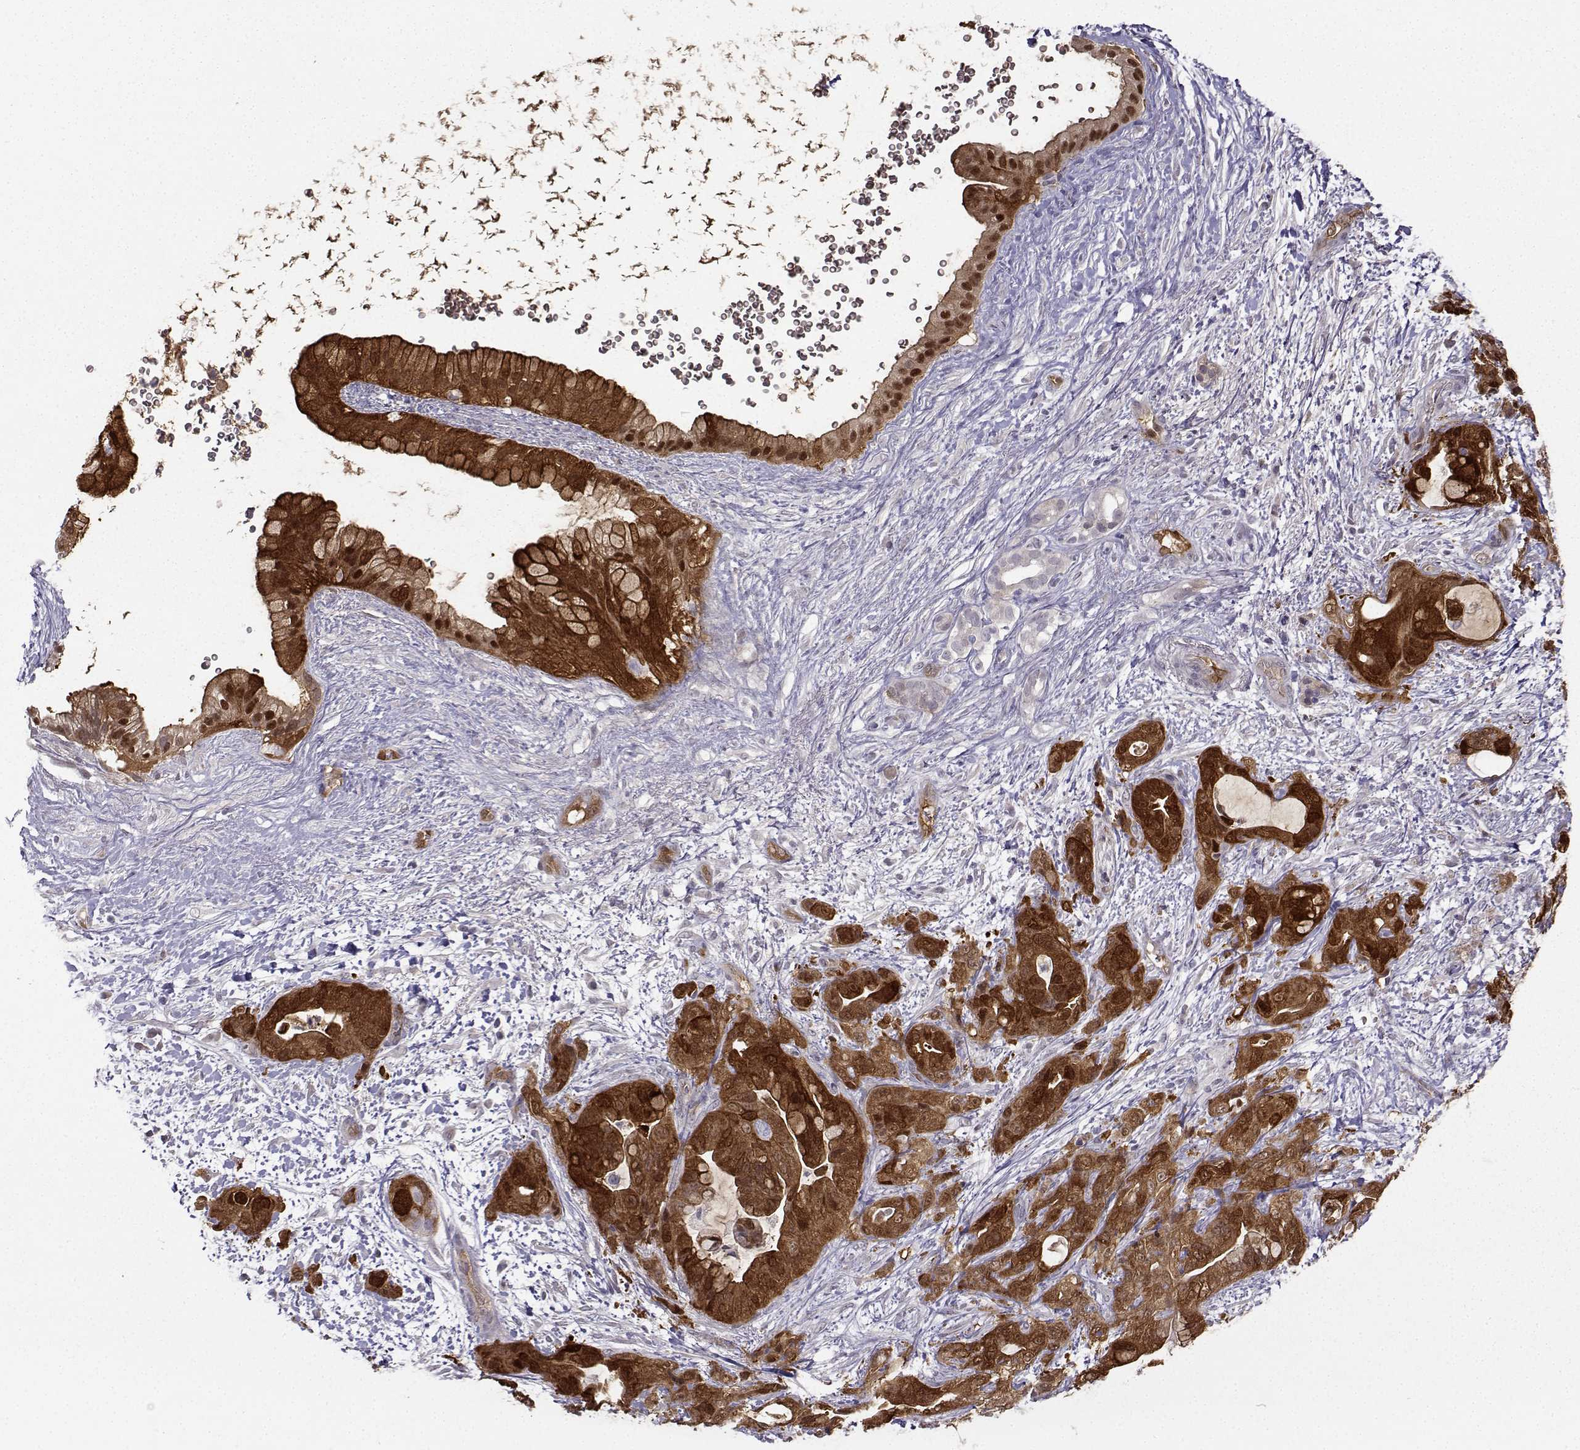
{"staining": {"intensity": "strong", "quantity": "25%-75%", "location": "cytoplasmic/membranous,nuclear"}, "tissue": "pancreatic cancer", "cell_type": "Tumor cells", "image_type": "cancer", "snomed": [{"axis": "morphology", "description": "Adenocarcinoma, NOS"}, {"axis": "topography", "description": "Pancreas"}], "caption": "About 25%-75% of tumor cells in human pancreatic cancer demonstrate strong cytoplasmic/membranous and nuclear protein positivity as visualized by brown immunohistochemical staining.", "gene": "NQO1", "patient": {"sex": "male", "age": 71}}